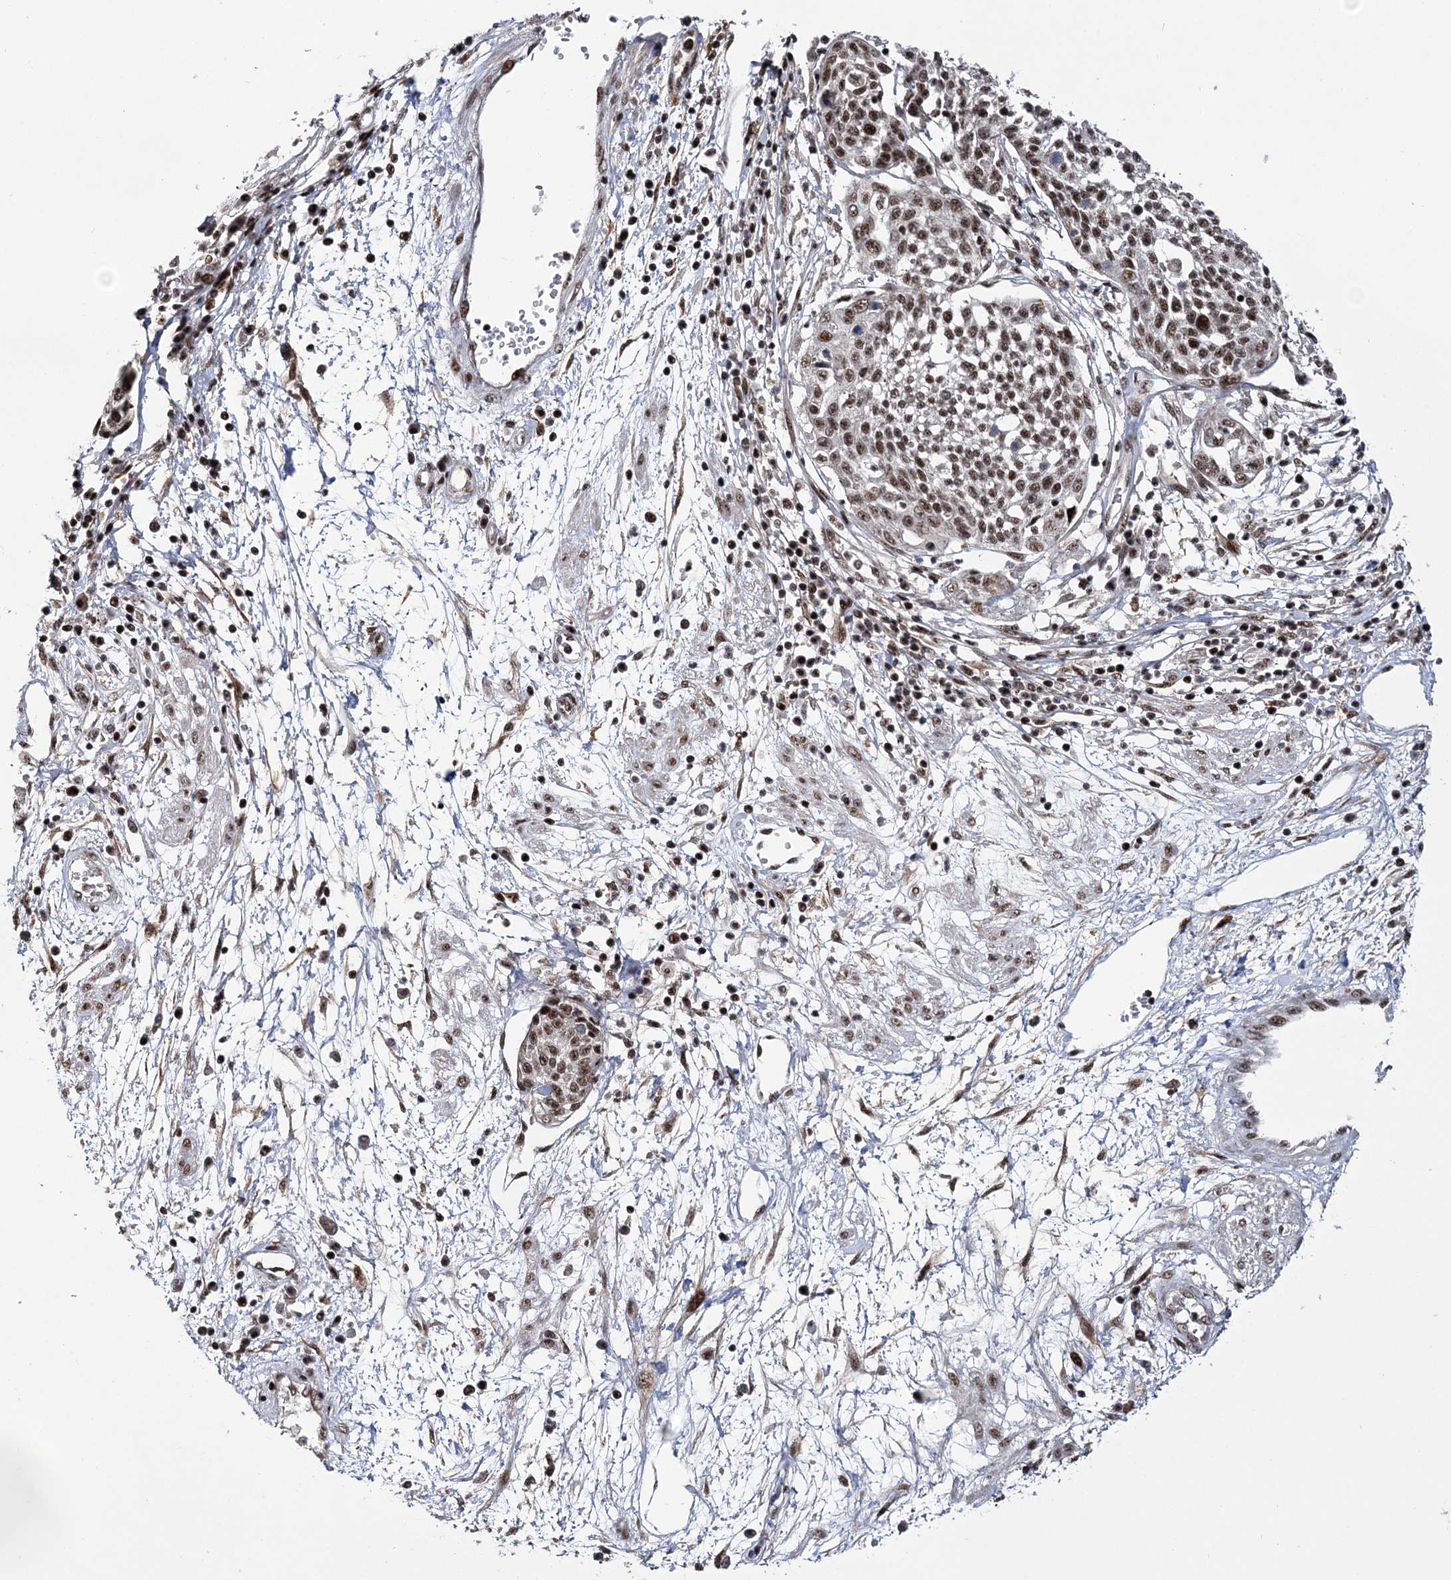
{"staining": {"intensity": "moderate", "quantity": "25%-75%", "location": "nuclear"}, "tissue": "cervical cancer", "cell_type": "Tumor cells", "image_type": "cancer", "snomed": [{"axis": "morphology", "description": "Squamous cell carcinoma, NOS"}, {"axis": "topography", "description": "Cervix"}], "caption": "A brown stain shows moderate nuclear staining of a protein in cervical cancer (squamous cell carcinoma) tumor cells.", "gene": "TATDN2", "patient": {"sex": "female", "age": 34}}